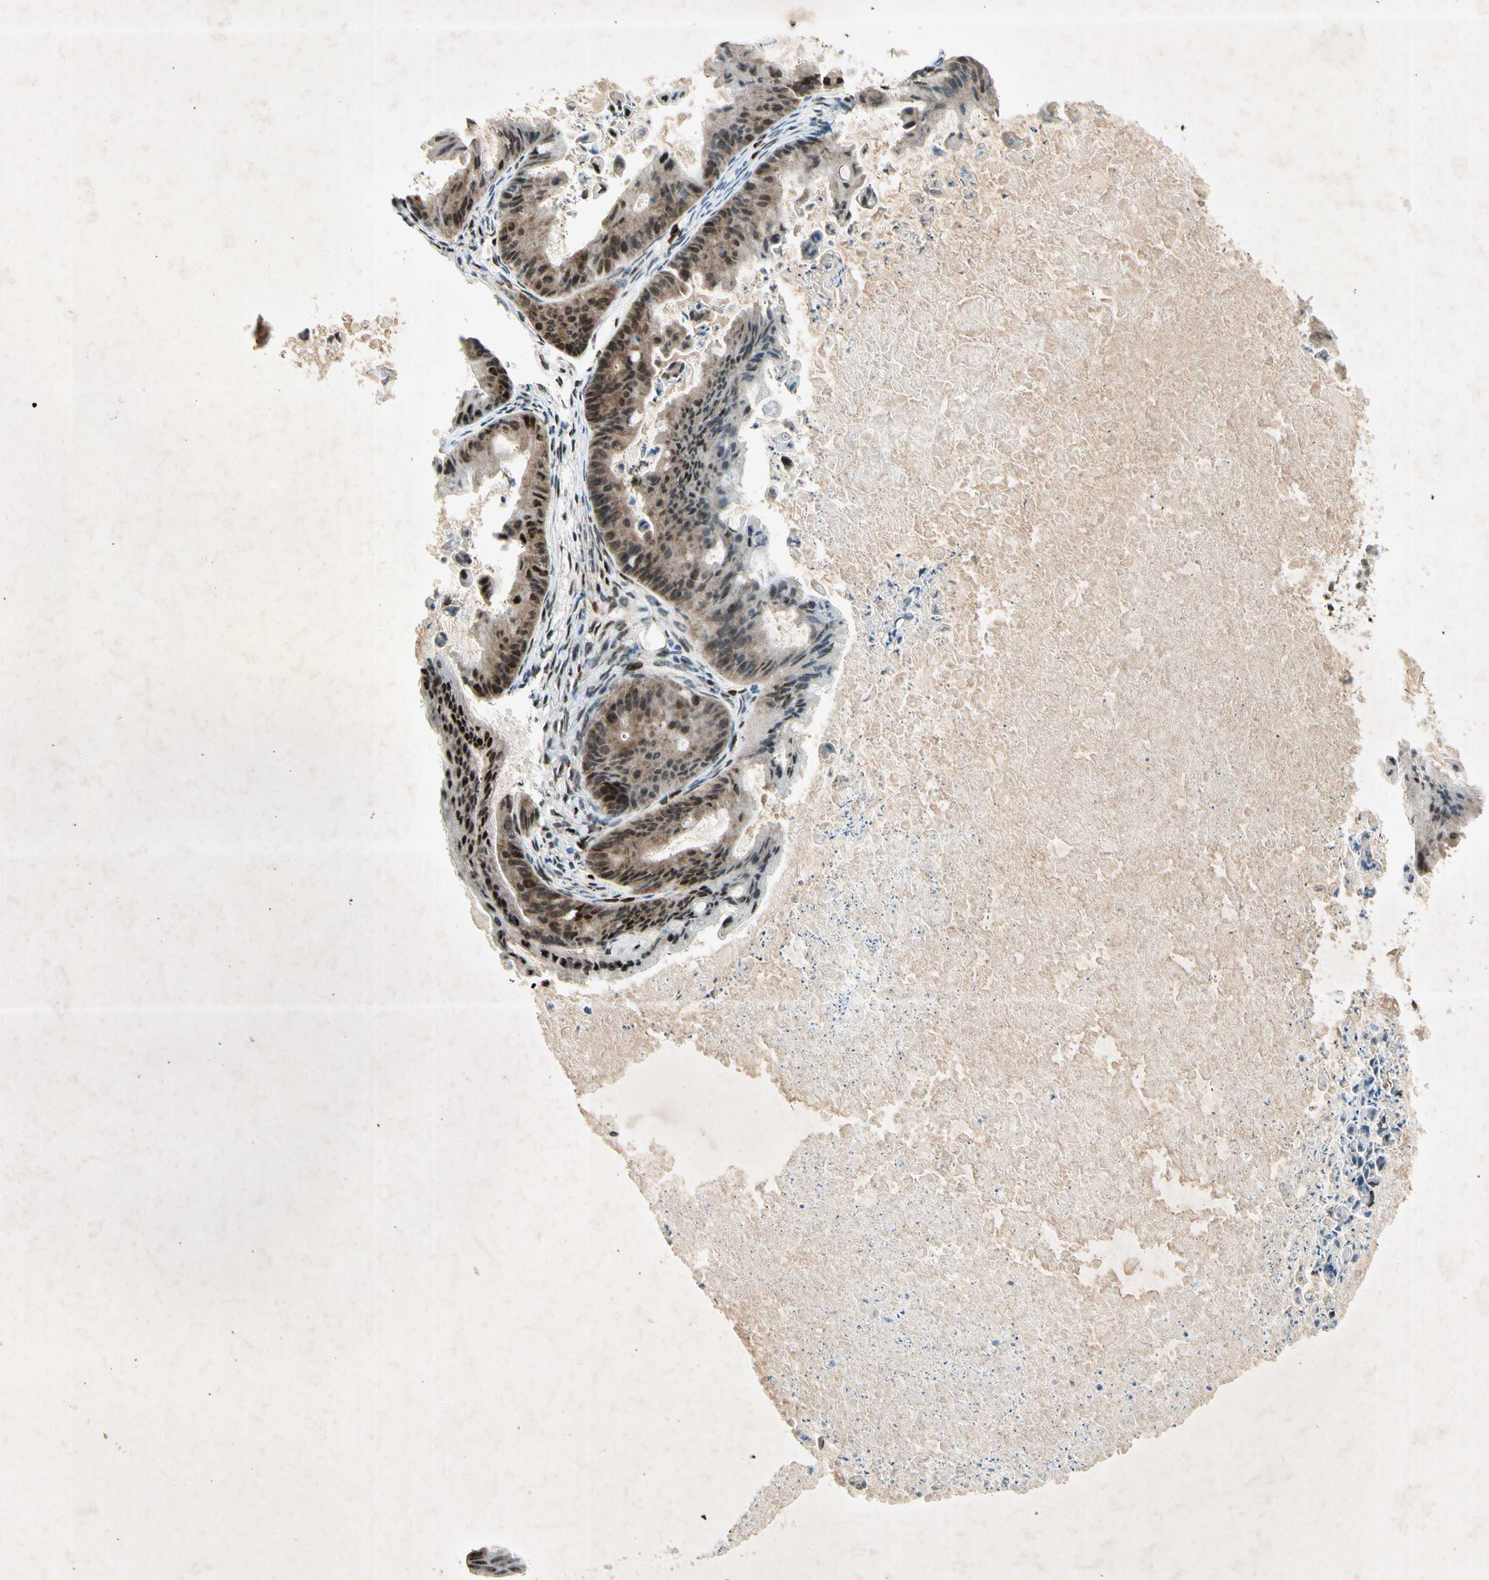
{"staining": {"intensity": "moderate", "quantity": ">75%", "location": "cytoplasmic/membranous,nuclear"}, "tissue": "ovarian cancer", "cell_type": "Tumor cells", "image_type": "cancer", "snomed": [{"axis": "morphology", "description": "Cystadenocarcinoma, mucinous, NOS"}, {"axis": "topography", "description": "Ovary"}], "caption": "Protein expression analysis of human ovarian cancer (mucinous cystadenocarcinoma) reveals moderate cytoplasmic/membranous and nuclear staining in about >75% of tumor cells. The staining is performed using DAB (3,3'-diaminobenzidine) brown chromogen to label protein expression. The nuclei are counter-stained blue using hematoxylin.", "gene": "RNF43", "patient": {"sex": "female", "age": 37}}